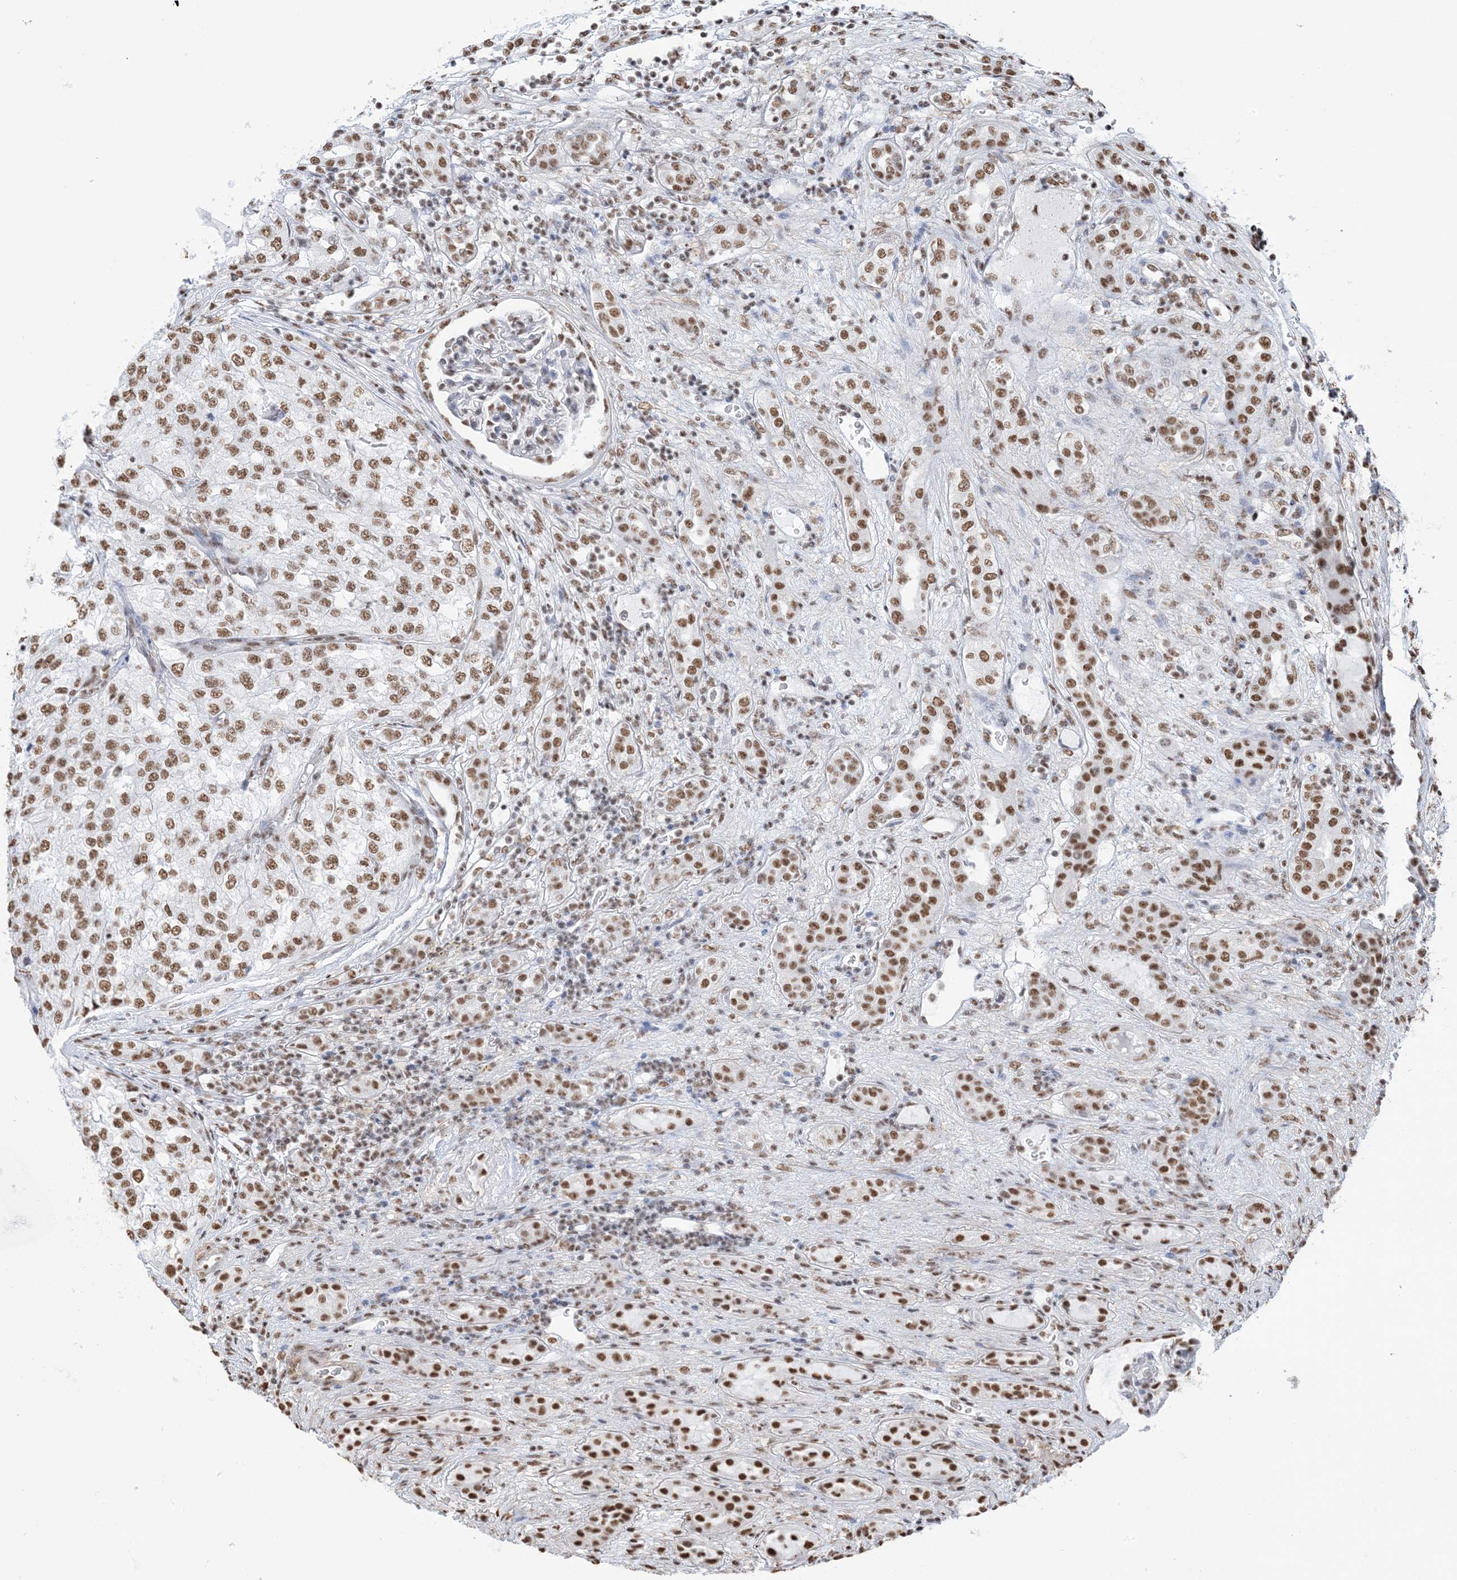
{"staining": {"intensity": "moderate", "quantity": ">75%", "location": "nuclear"}, "tissue": "renal cancer", "cell_type": "Tumor cells", "image_type": "cancer", "snomed": [{"axis": "morphology", "description": "Adenocarcinoma, NOS"}, {"axis": "topography", "description": "Kidney"}], "caption": "This histopathology image demonstrates immunohistochemistry (IHC) staining of human renal cancer (adenocarcinoma), with medium moderate nuclear positivity in approximately >75% of tumor cells.", "gene": "ZNF792", "patient": {"sex": "female", "age": 54}}